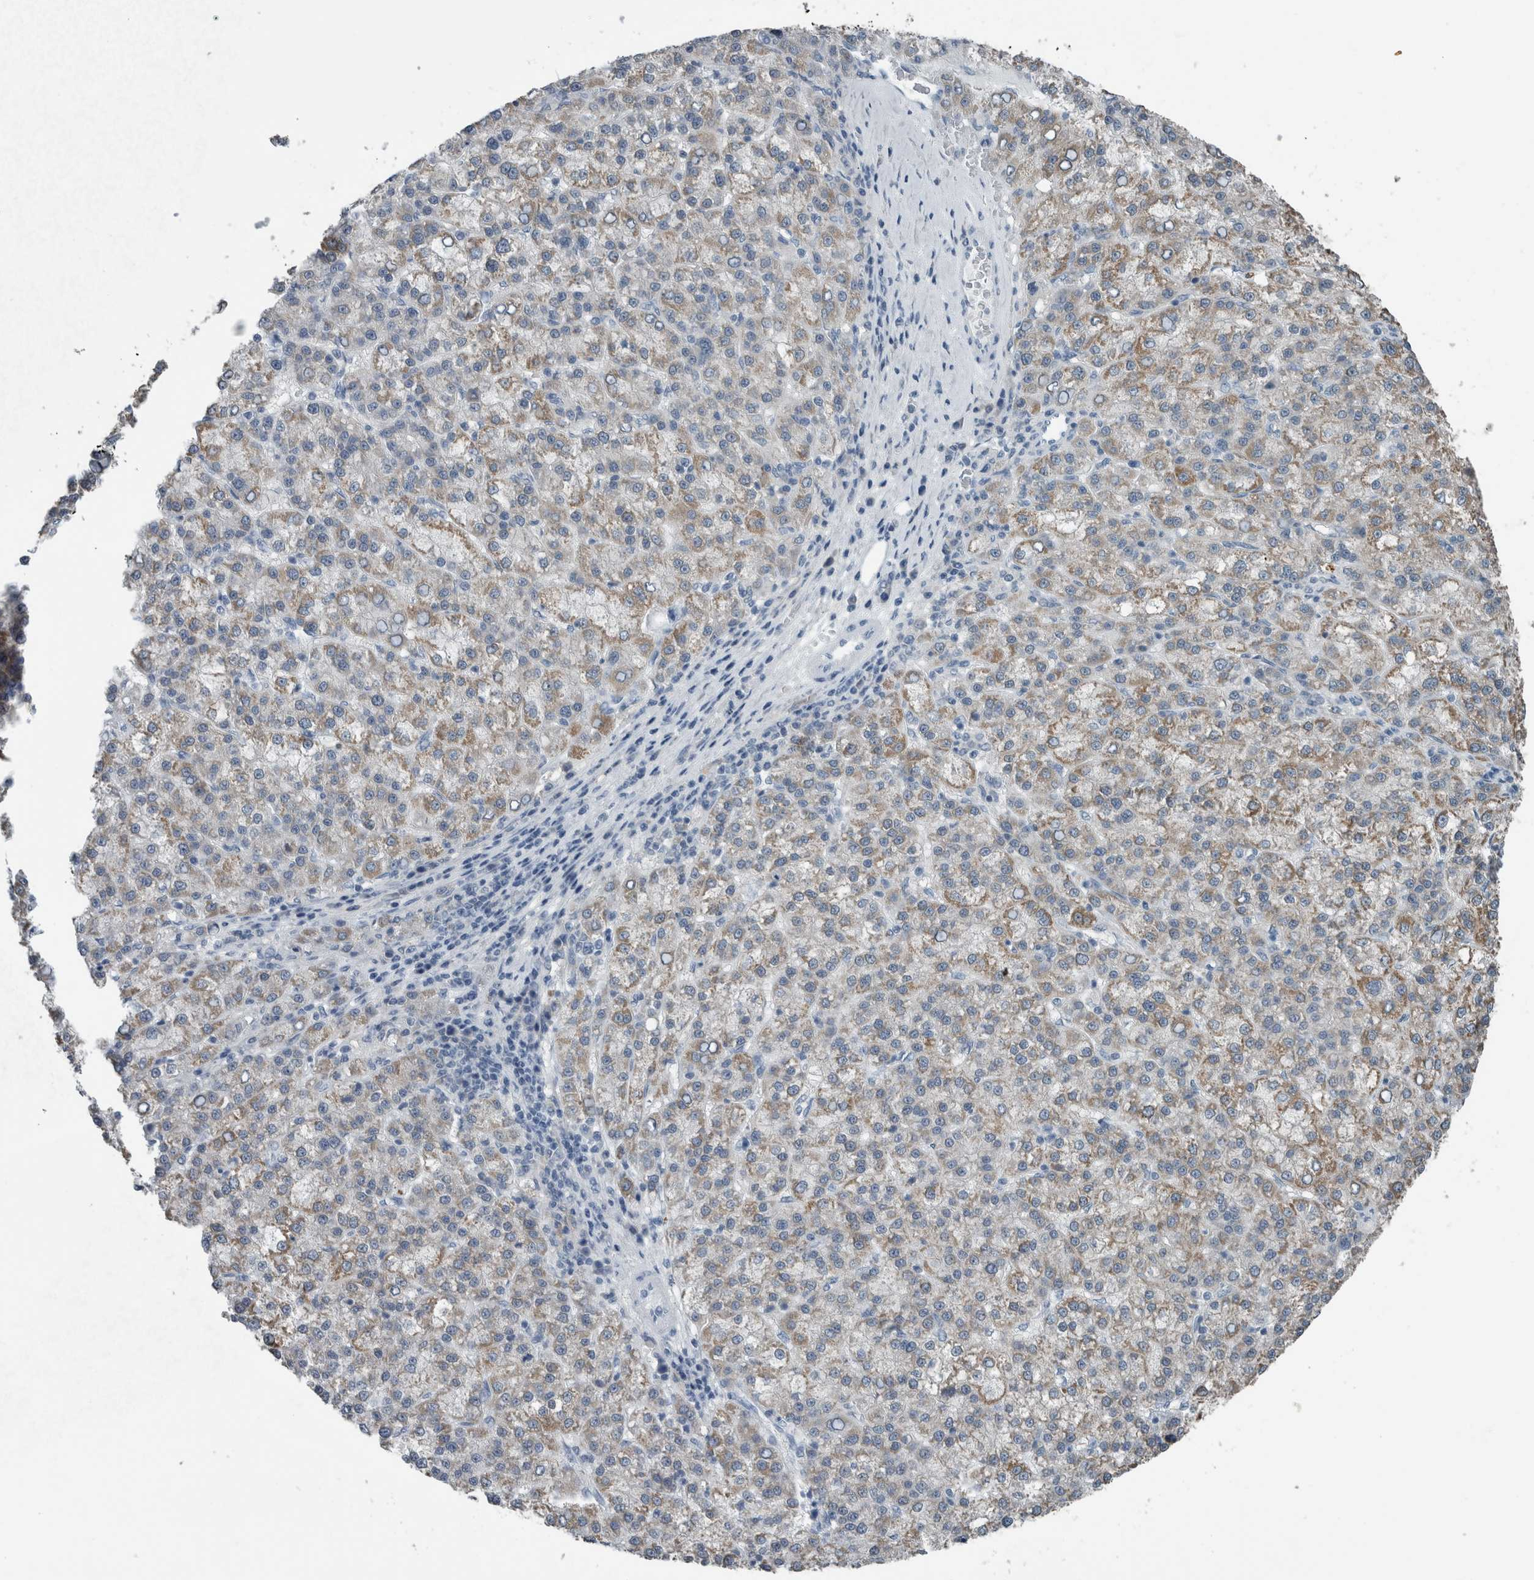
{"staining": {"intensity": "moderate", "quantity": "25%-75%", "location": "cytoplasmic/membranous"}, "tissue": "liver cancer", "cell_type": "Tumor cells", "image_type": "cancer", "snomed": [{"axis": "morphology", "description": "Carcinoma, Hepatocellular, NOS"}, {"axis": "topography", "description": "Liver"}], "caption": "Immunohistochemistry of hepatocellular carcinoma (liver) reveals medium levels of moderate cytoplasmic/membranous staining in approximately 25%-75% of tumor cells.", "gene": "ACSF2", "patient": {"sex": "female", "age": 58}}